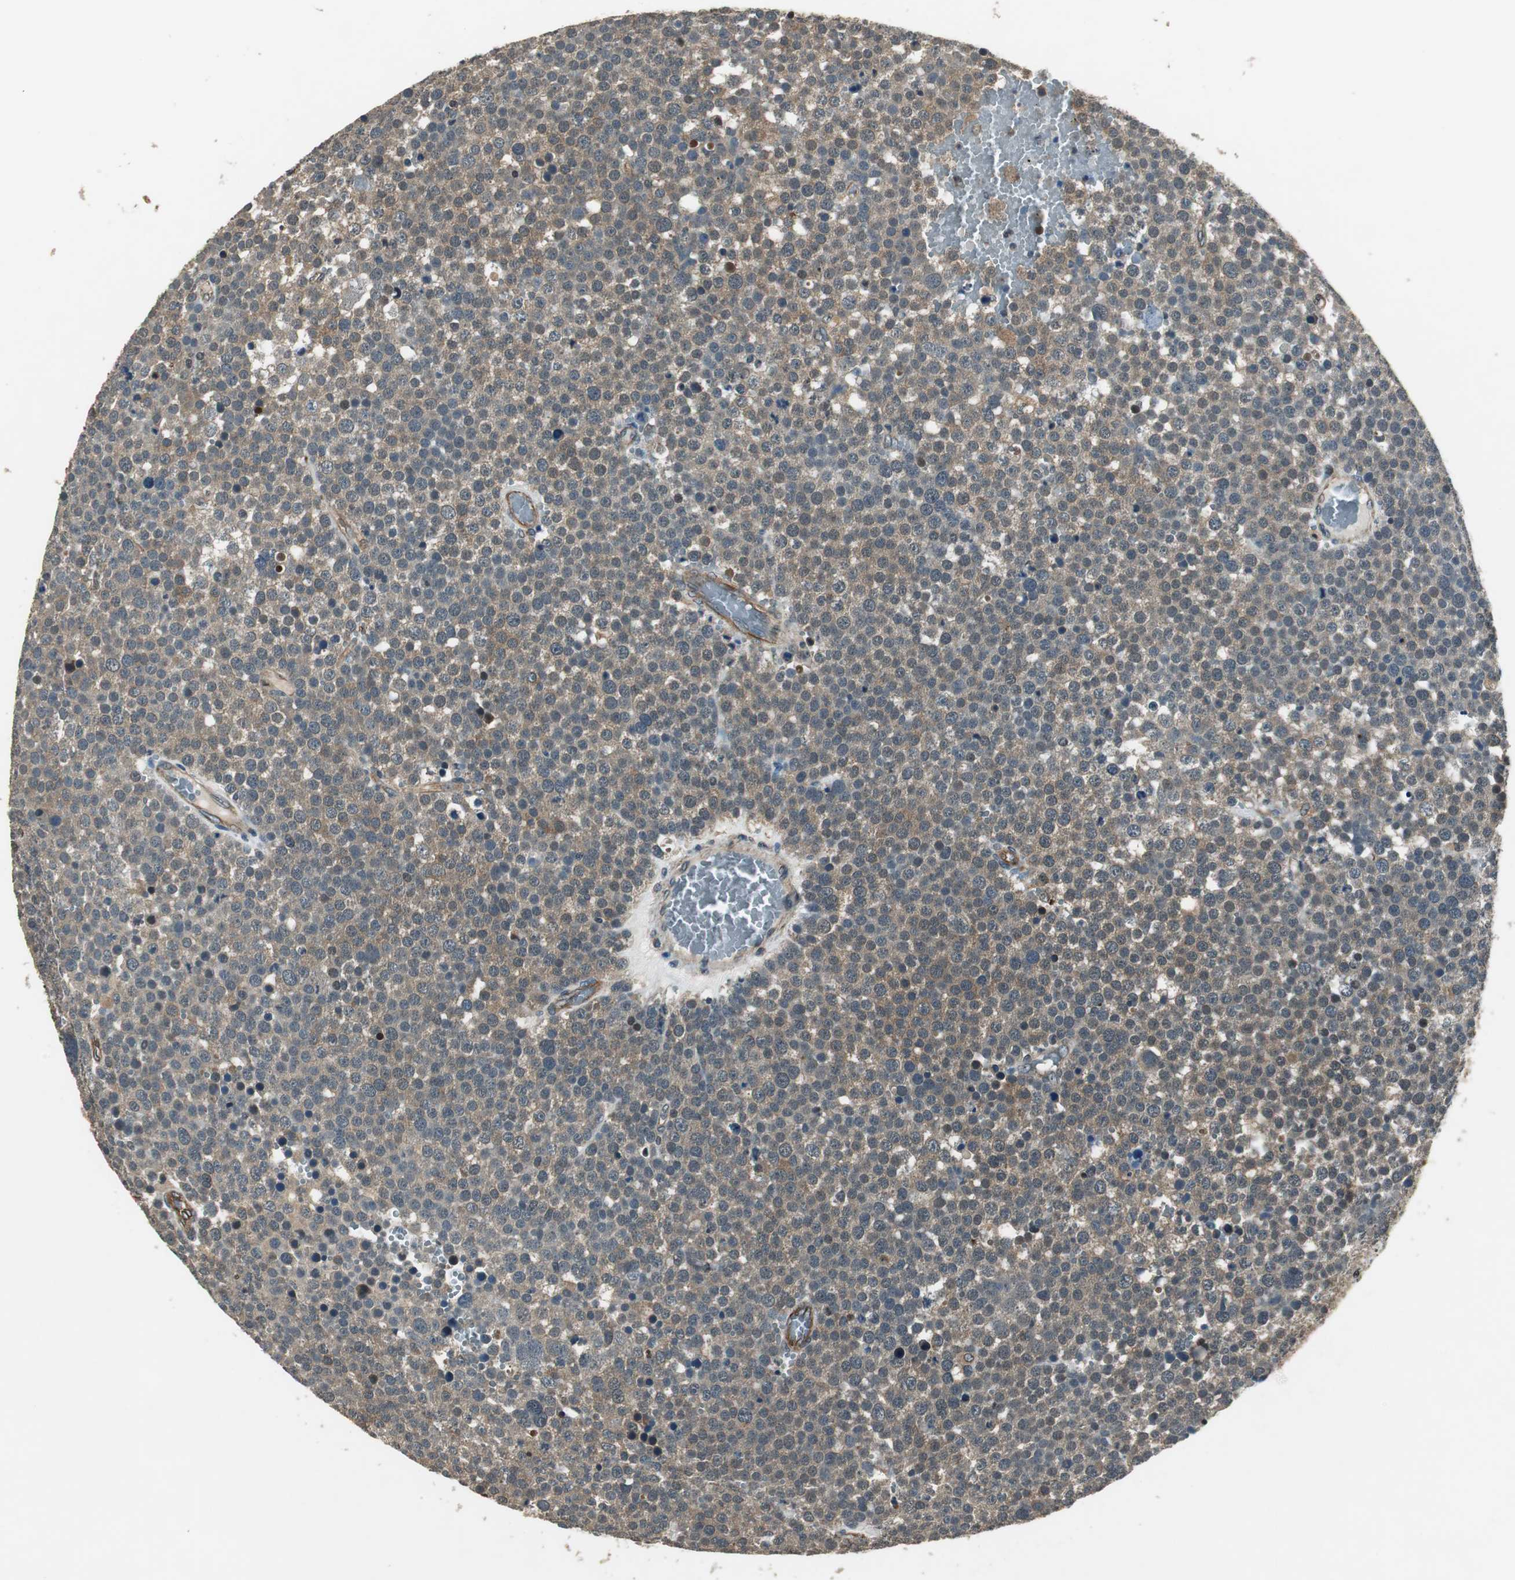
{"staining": {"intensity": "moderate", "quantity": ">75%", "location": "cytoplasmic/membranous"}, "tissue": "testis cancer", "cell_type": "Tumor cells", "image_type": "cancer", "snomed": [{"axis": "morphology", "description": "Seminoma, NOS"}, {"axis": "topography", "description": "Testis"}], "caption": "Brown immunohistochemical staining in testis cancer (seminoma) demonstrates moderate cytoplasmic/membranous staining in approximately >75% of tumor cells. Immunohistochemistry stains the protein of interest in brown and the nuclei are stained blue.", "gene": "PSMB4", "patient": {"sex": "male", "age": 71}}